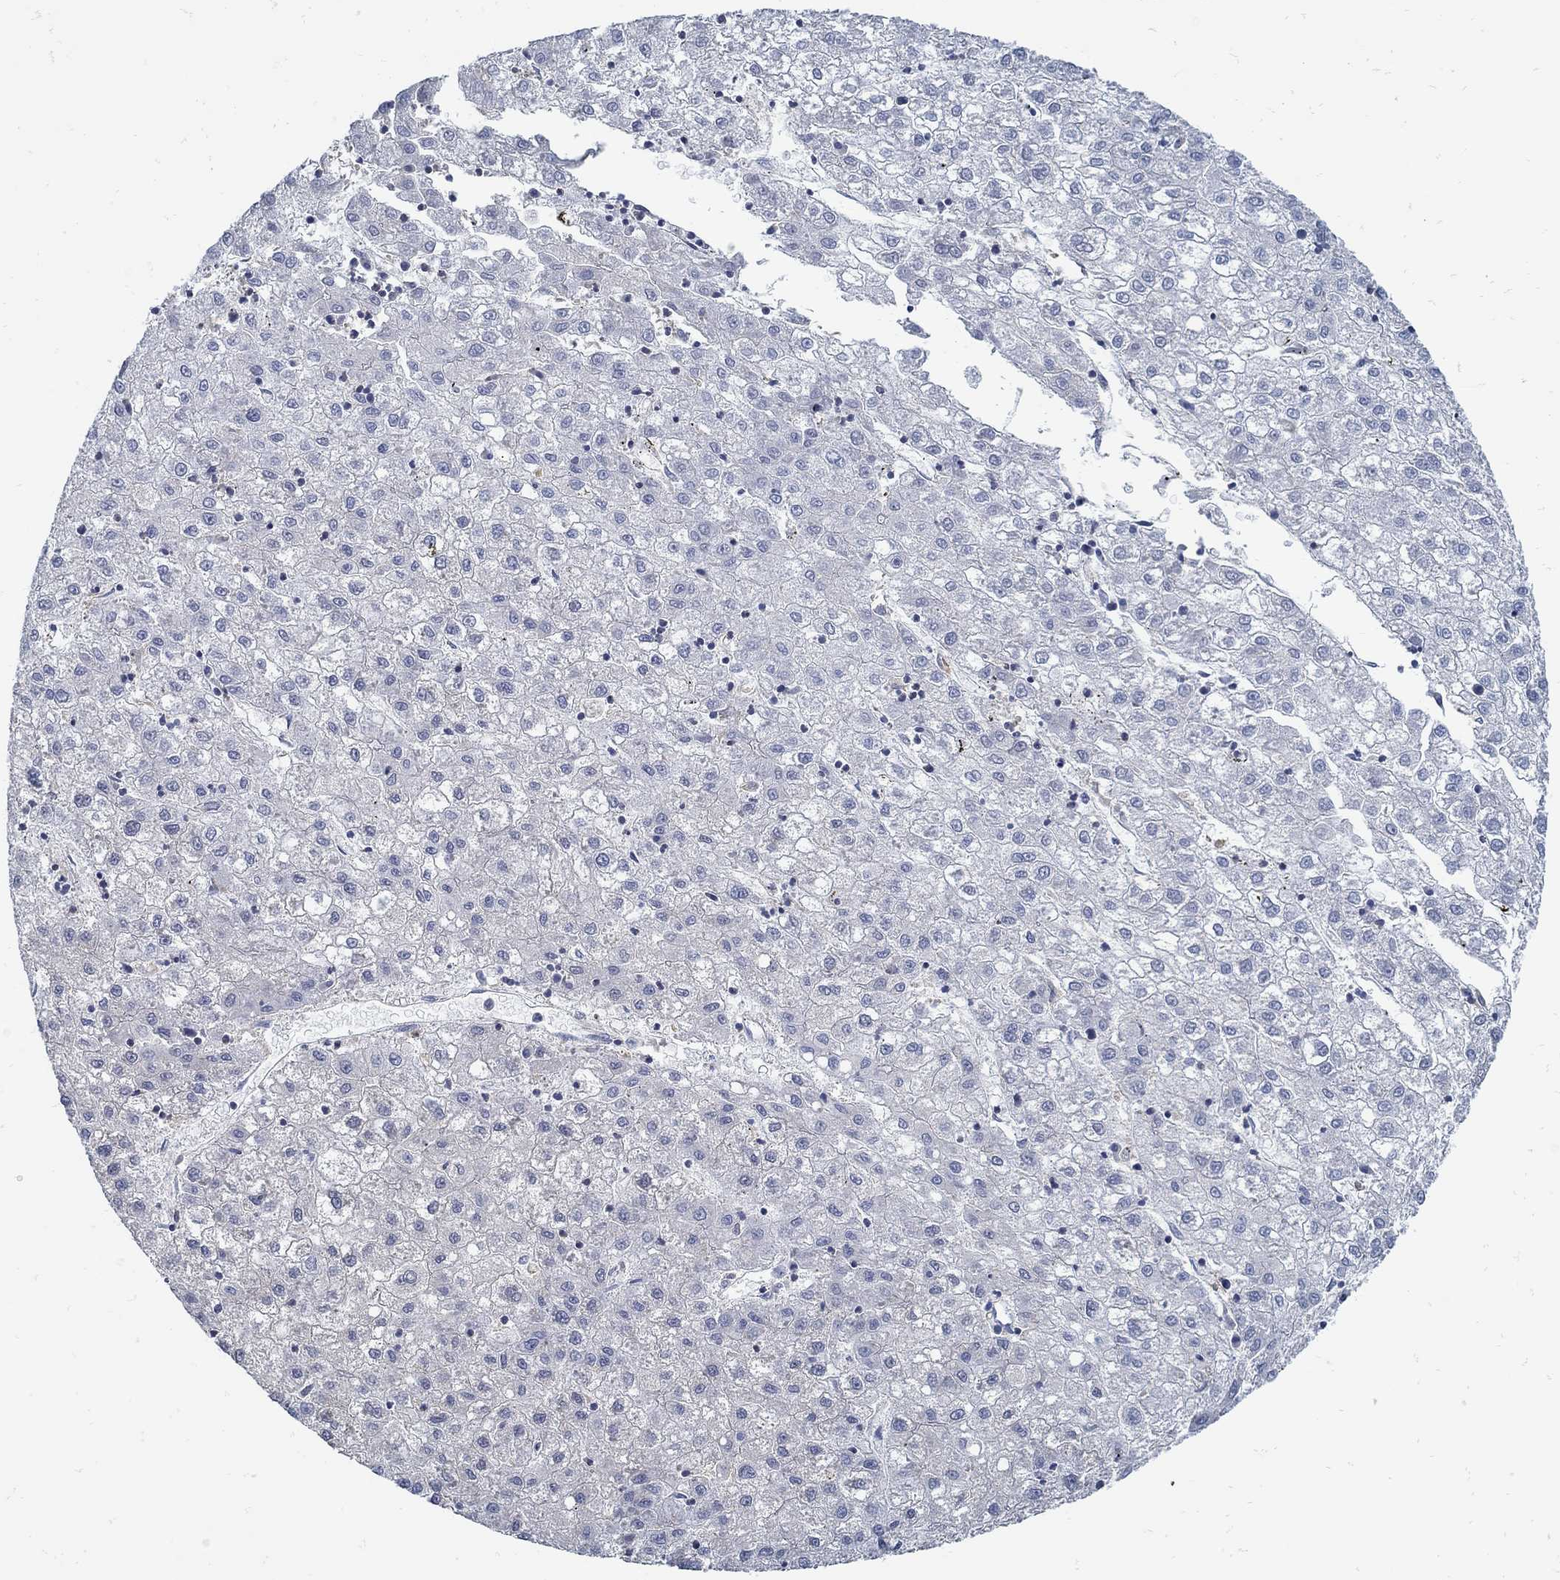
{"staining": {"intensity": "negative", "quantity": "none", "location": "none"}, "tissue": "liver cancer", "cell_type": "Tumor cells", "image_type": "cancer", "snomed": [{"axis": "morphology", "description": "Carcinoma, Hepatocellular, NOS"}, {"axis": "topography", "description": "Liver"}], "caption": "This is an IHC micrograph of human liver cancer (hepatocellular carcinoma). There is no staining in tumor cells.", "gene": "ZFAND4", "patient": {"sex": "male", "age": 72}}